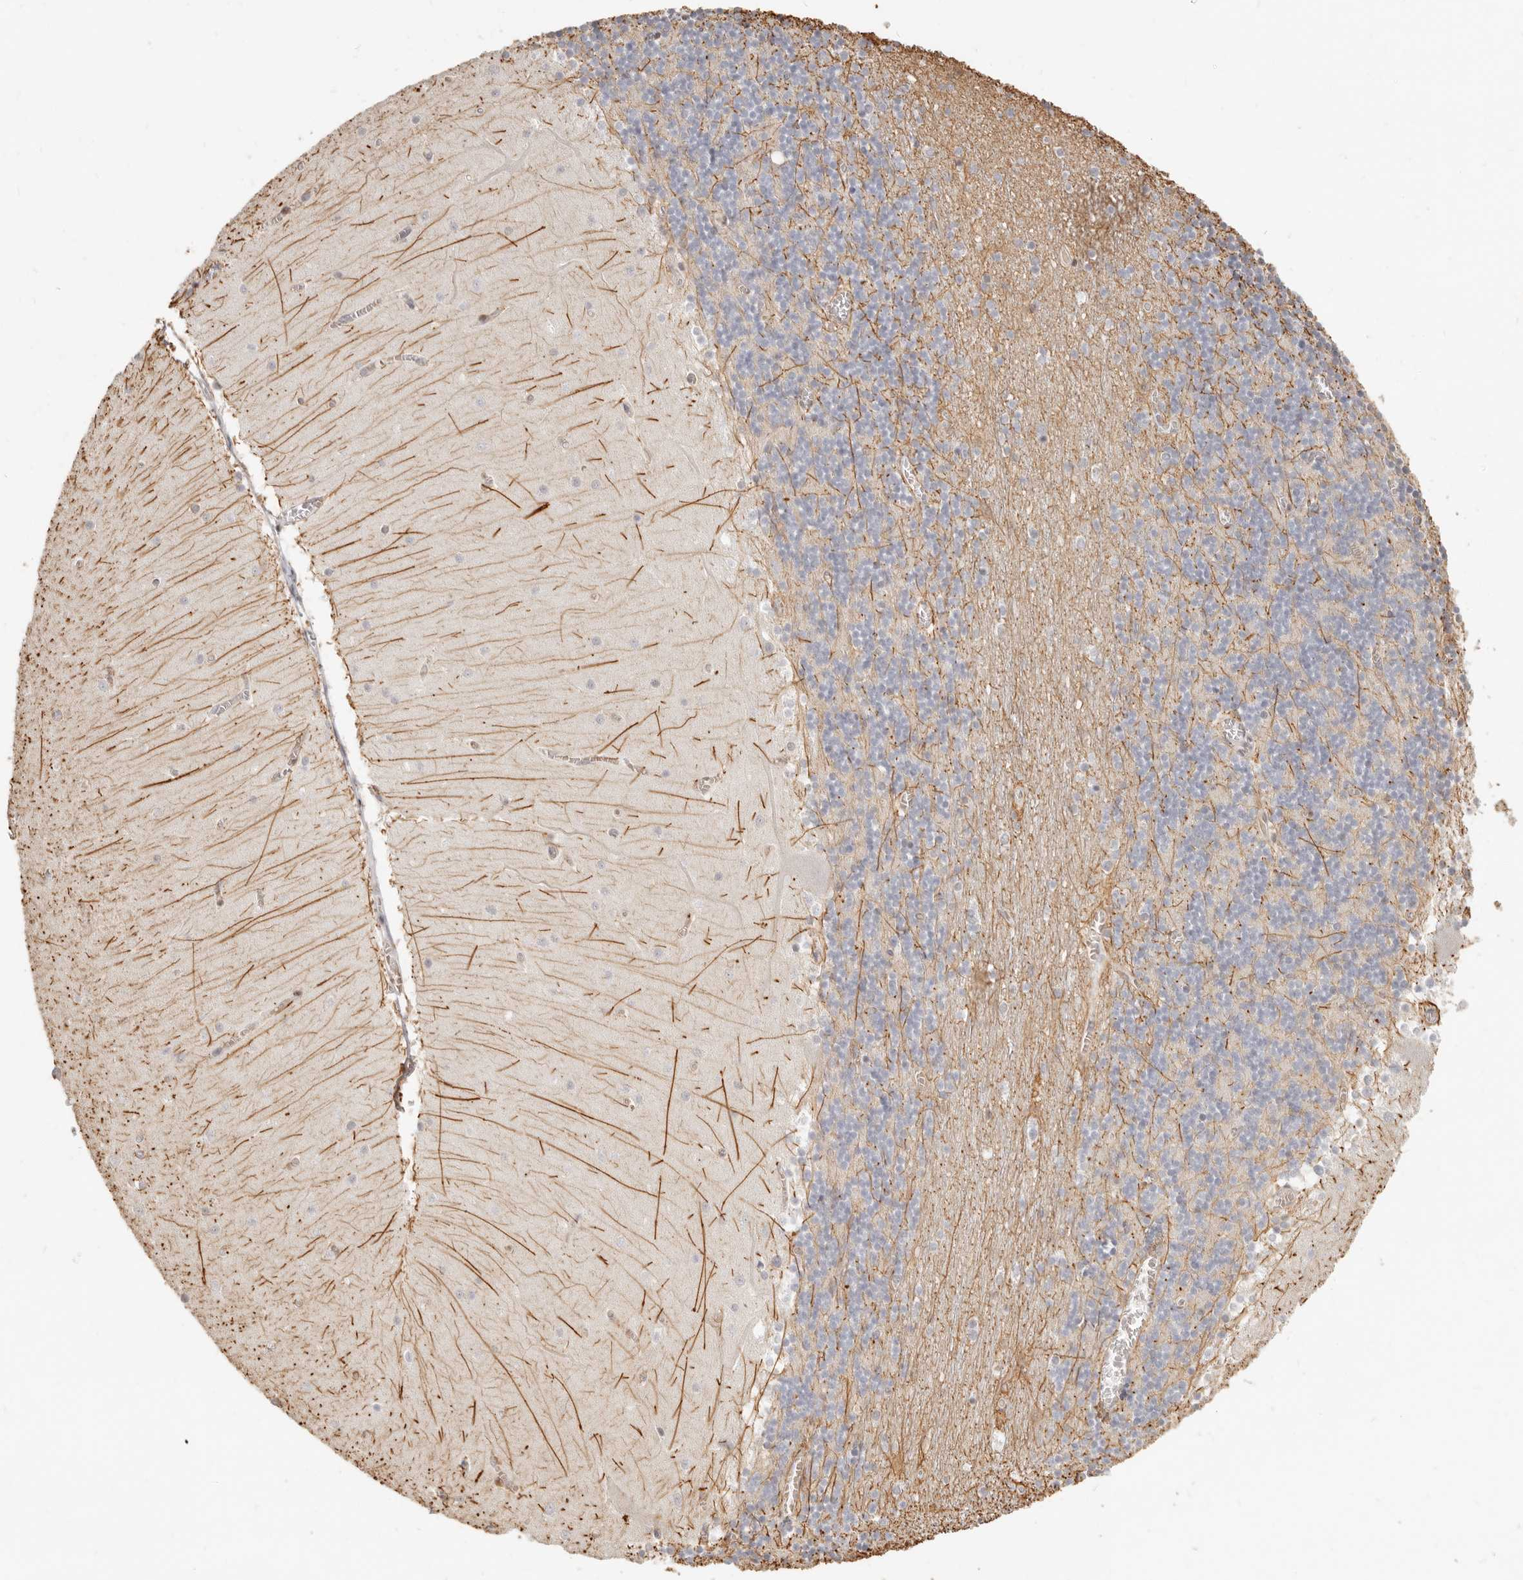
{"staining": {"intensity": "negative", "quantity": "none", "location": "none"}, "tissue": "cerebellum", "cell_type": "Cells in granular layer", "image_type": "normal", "snomed": [{"axis": "morphology", "description": "Normal tissue, NOS"}, {"axis": "topography", "description": "Cerebellum"}], "caption": "Immunohistochemical staining of normal cerebellum demonstrates no significant expression in cells in granular layer. (Brightfield microscopy of DAB (3,3'-diaminobenzidine) immunohistochemistry at high magnification).", "gene": "GABPA", "patient": {"sex": "female", "age": 28}}